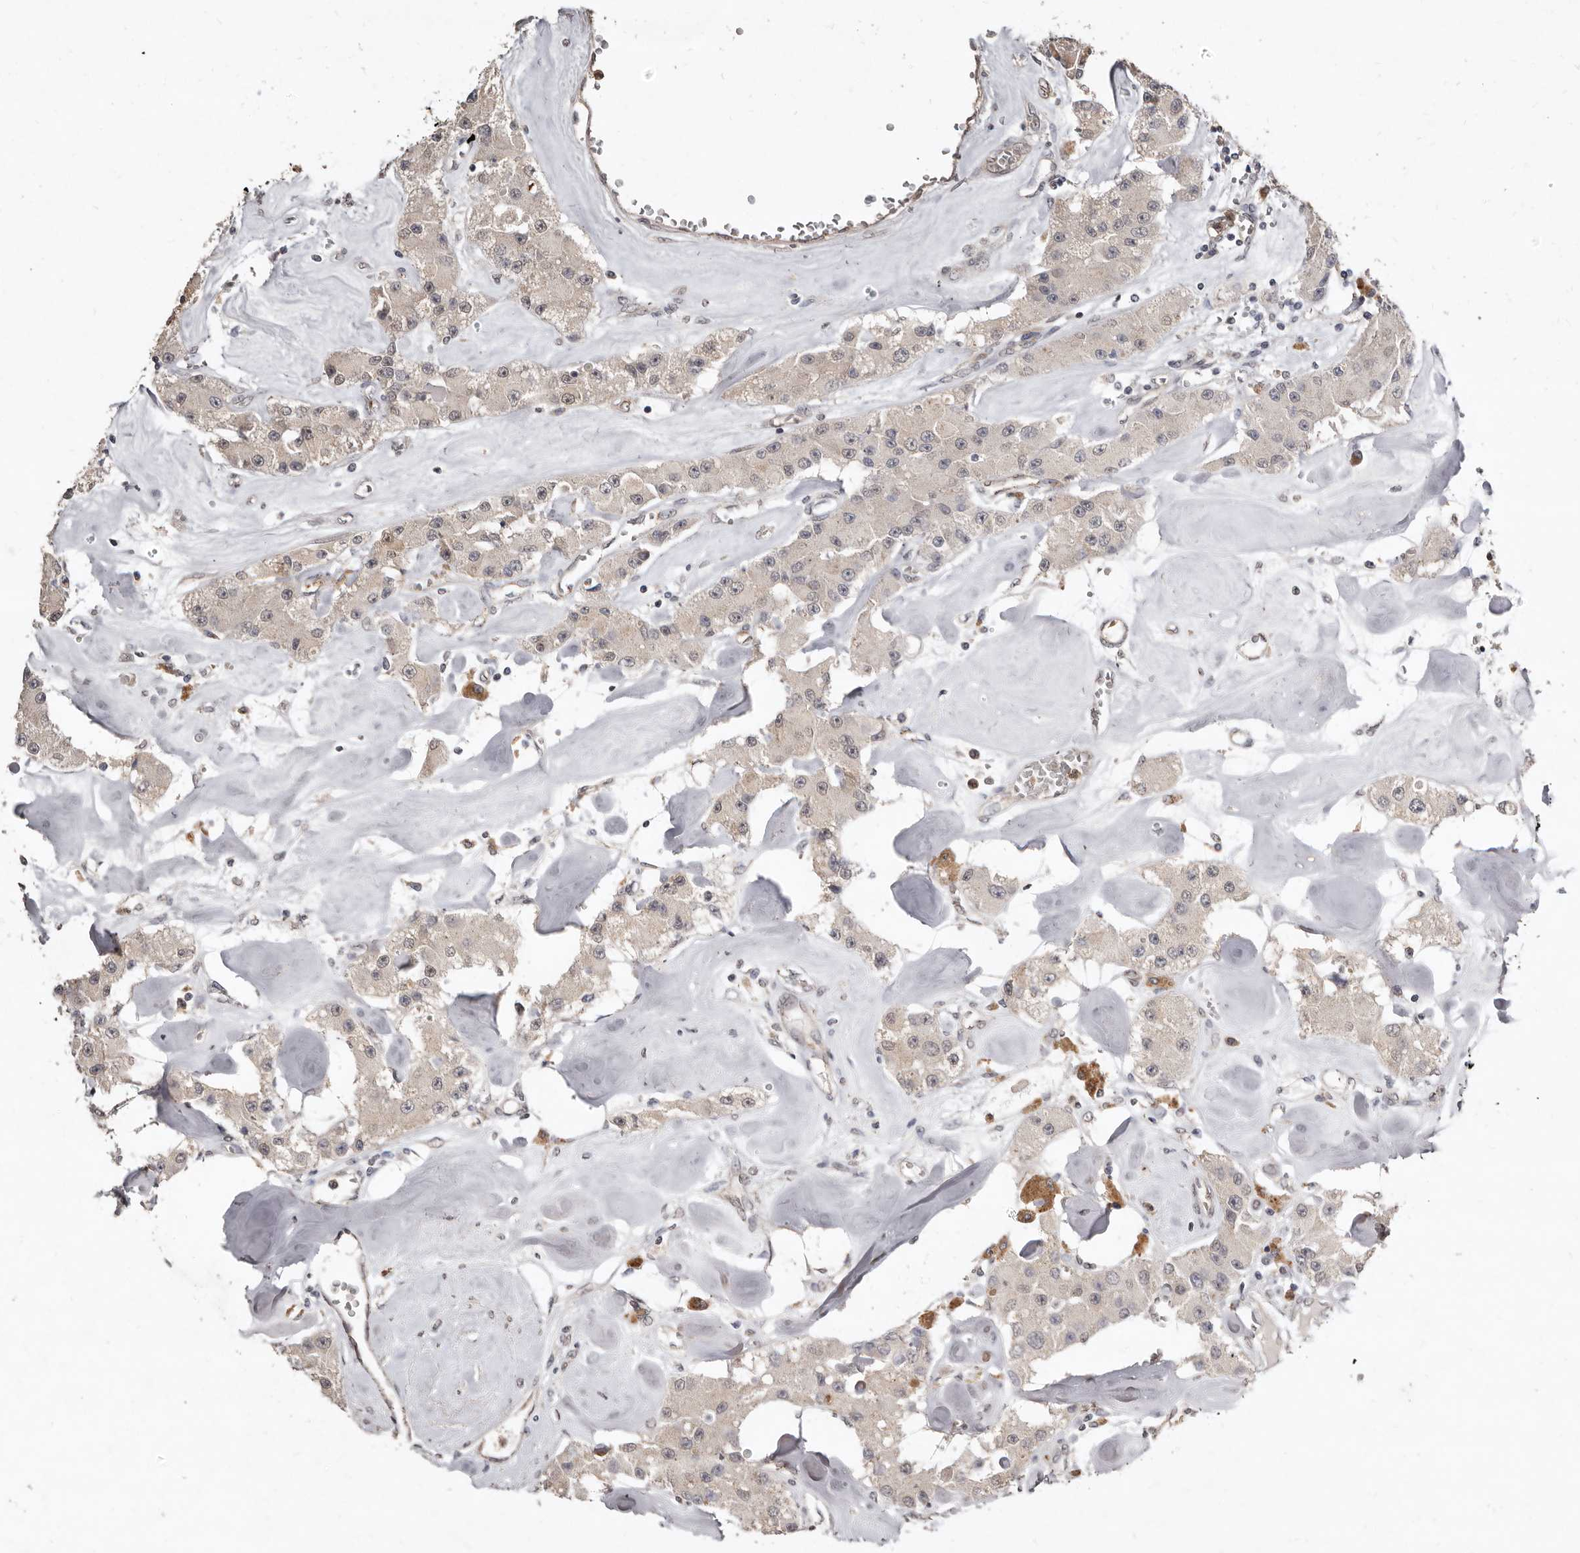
{"staining": {"intensity": "negative", "quantity": "none", "location": "none"}, "tissue": "carcinoid", "cell_type": "Tumor cells", "image_type": "cancer", "snomed": [{"axis": "morphology", "description": "Carcinoid, malignant, NOS"}, {"axis": "topography", "description": "Pancreas"}], "caption": "Immunohistochemistry (IHC) photomicrograph of carcinoid stained for a protein (brown), which reveals no expression in tumor cells. (Immunohistochemistry (IHC), brightfield microscopy, high magnification).", "gene": "SULT1E1", "patient": {"sex": "male", "age": 41}}